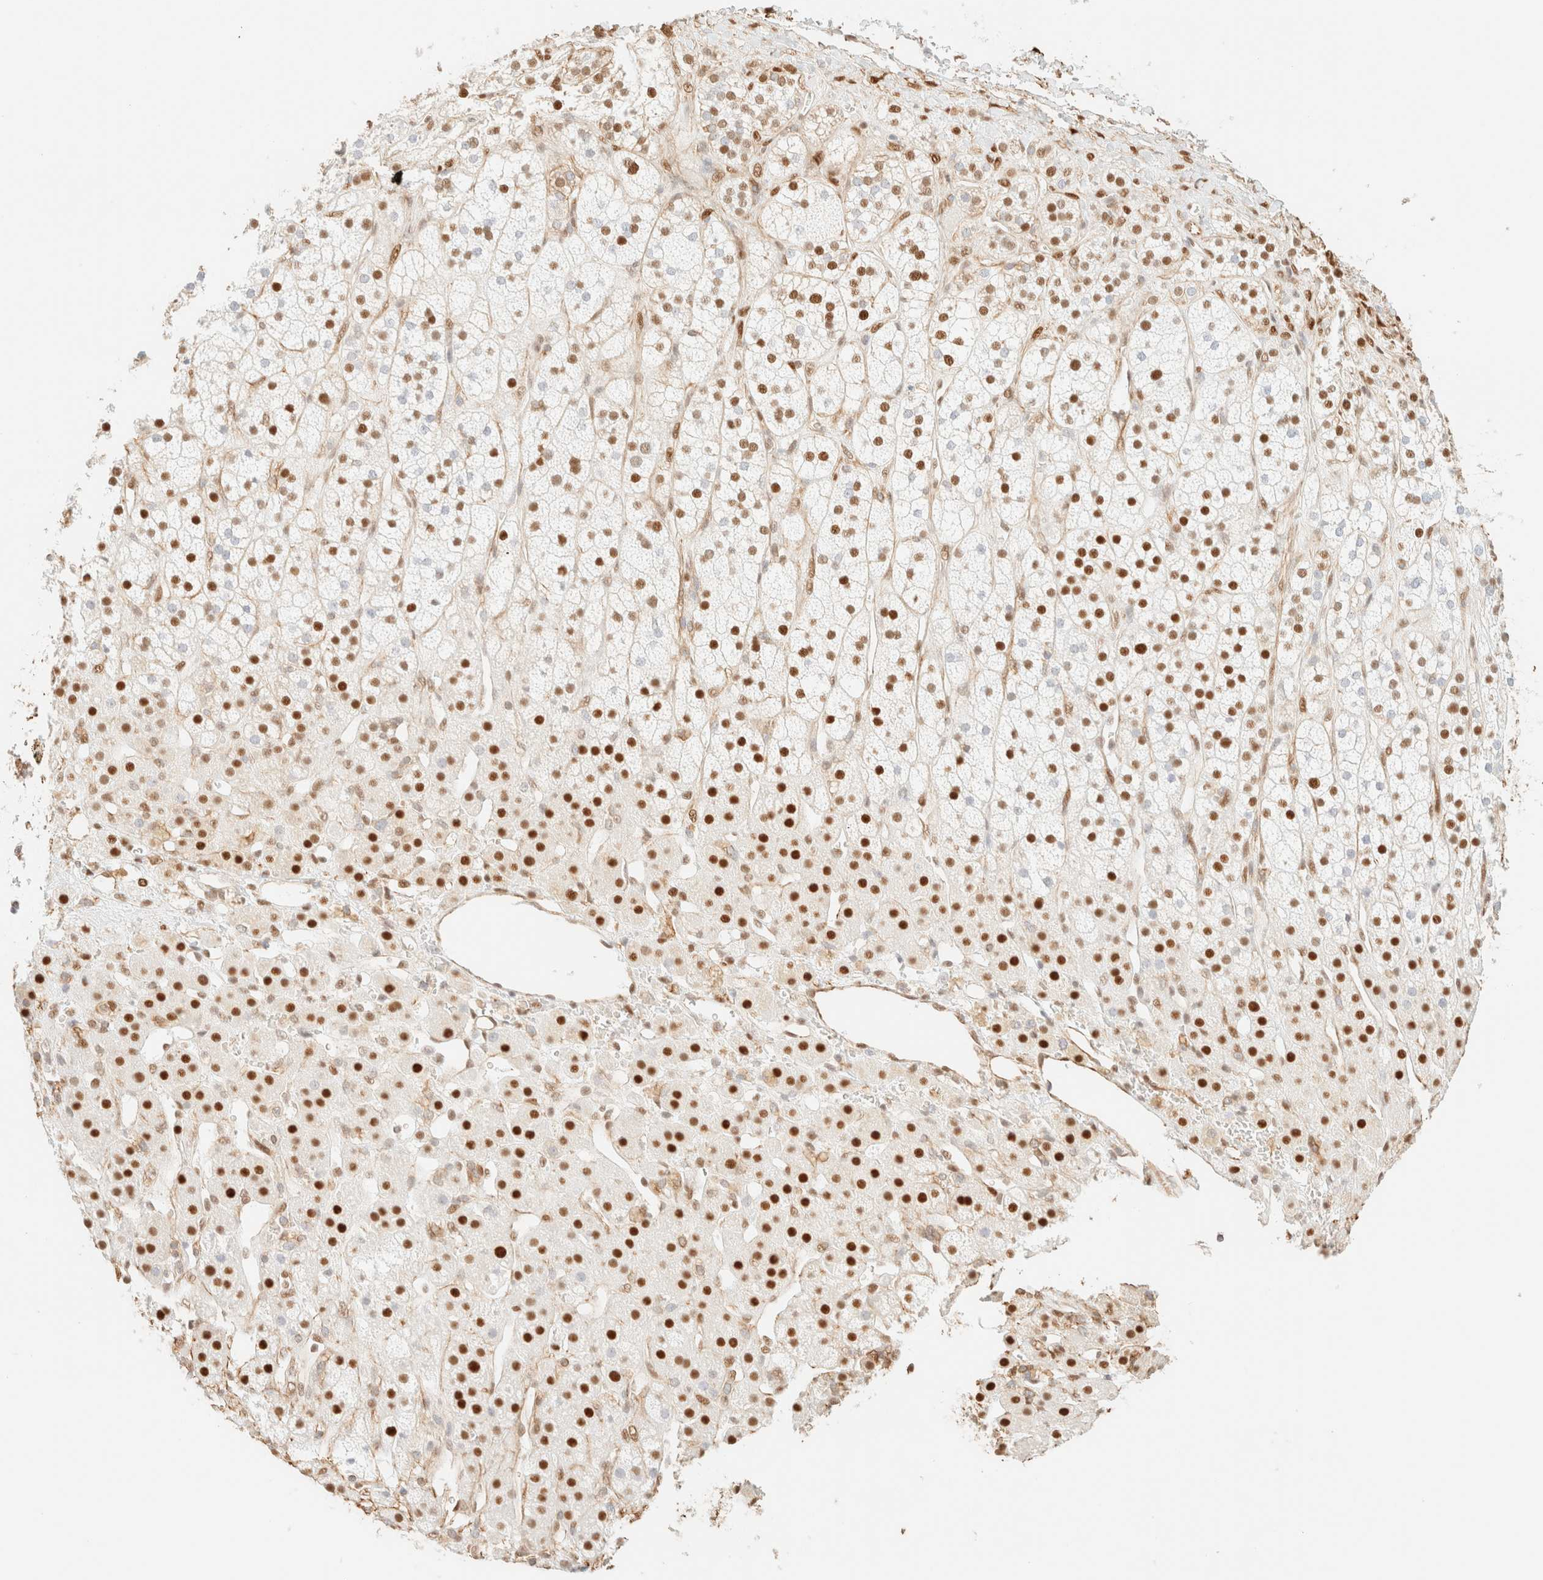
{"staining": {"intensity": "strong", "quantity": ">75%", "location": "nuclear"}, "tissue": "adrenal gland", "cell_type": "Glandular cells", "image_type": "normal", "snomed": [{"axis": "morphology", "description": "Normal tissue, NOS"}, {"axis": "topography", "description": "Adrenal gland"}], "caption": "Protein staining exhibits strong nuclear expression in about >75% of glandular cells in unremarkable adrenal gland. (DAB IHC, brown staining for protein, blue staining for nuclei).", "gene": "ZSCAN18", "patient": {"sex": "male", "age": 56}}